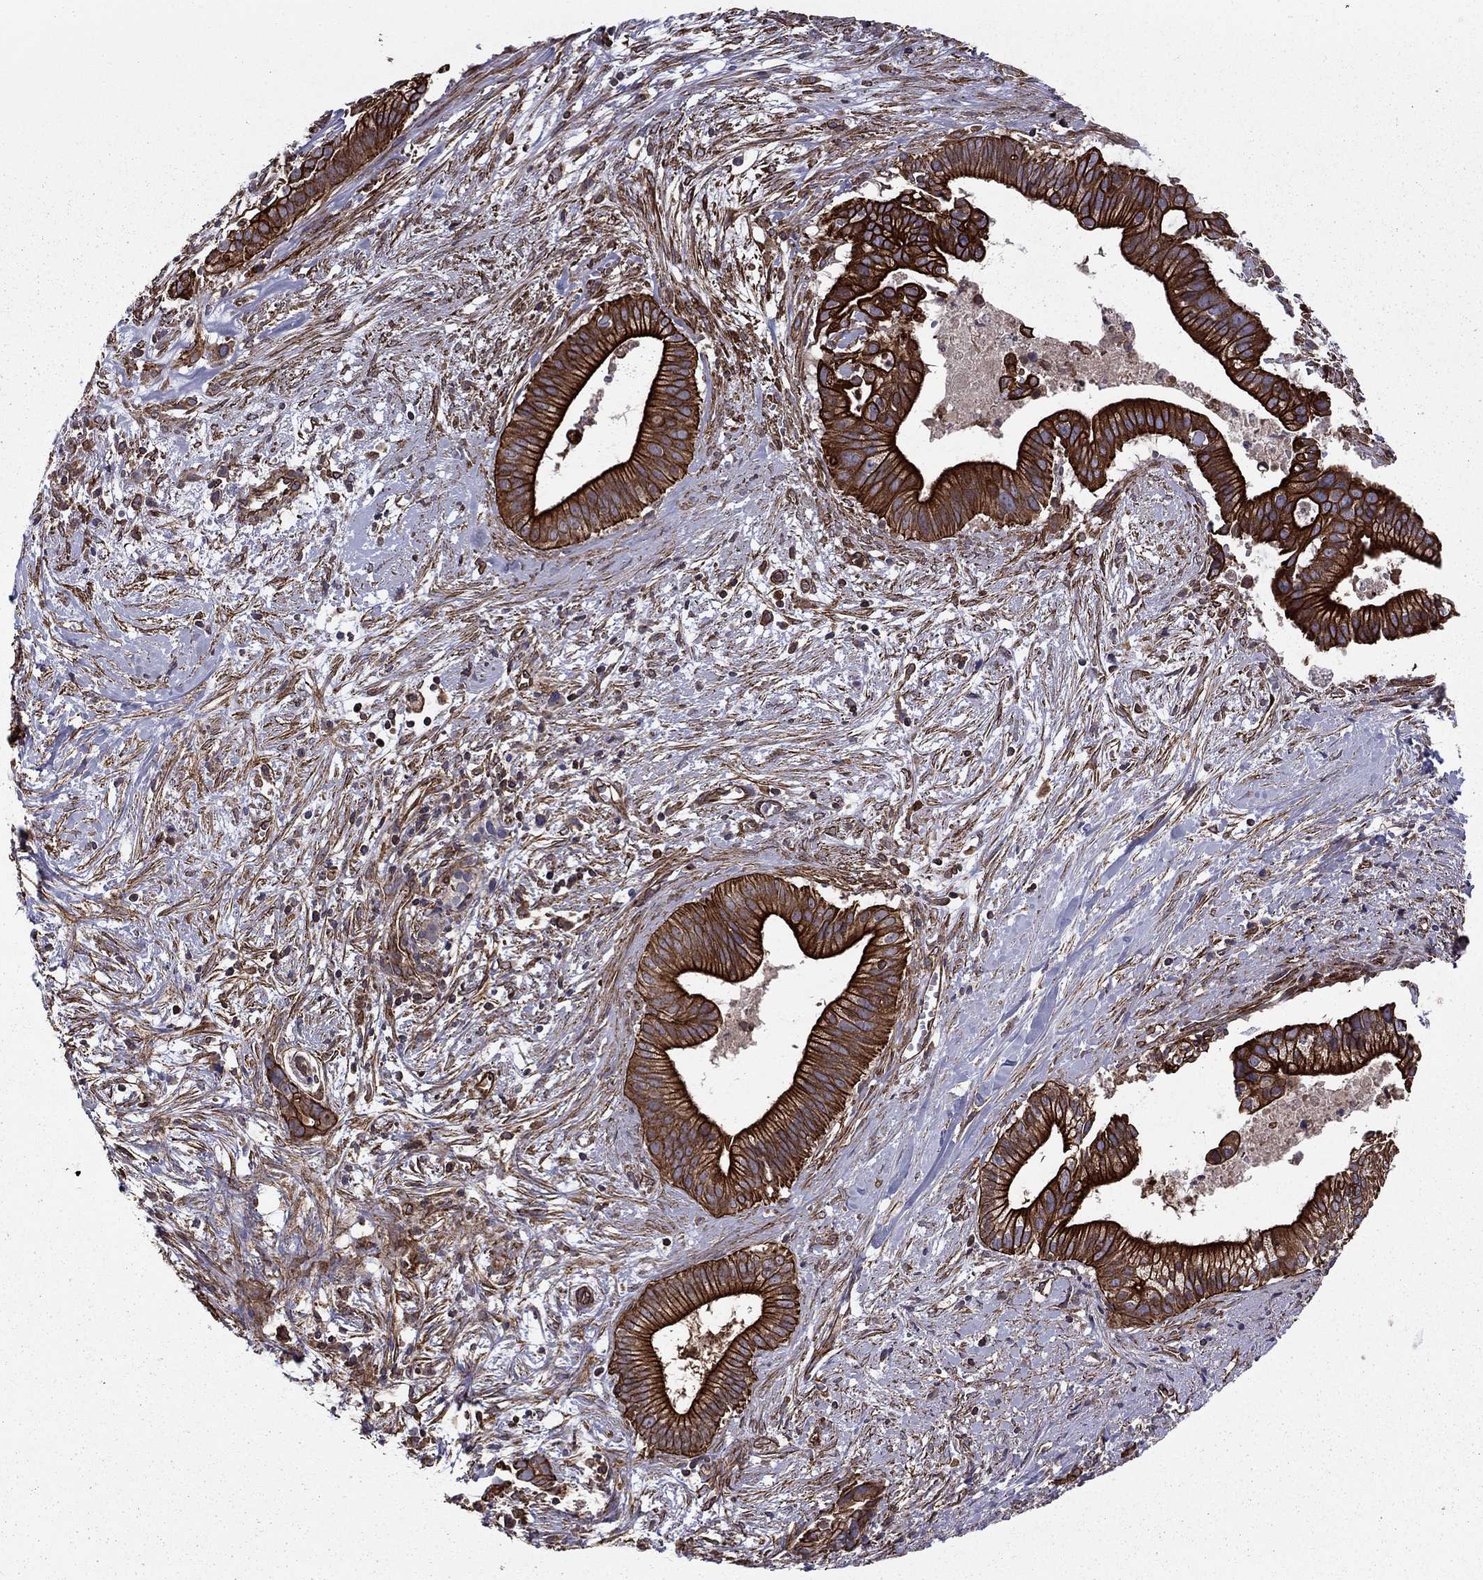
{"staining": {"intensity": "strong", "quantity": ">75%", "location": "cytoplasmic/membranous"}, "tissue": "pancreatic cancer", "cell_type": "Tumor cells", "image_type": "cancer", "snomed": [{"axis": "morphology", "description": "Adenocarcinoma, NOS"}, {"axis": "topography", "description": "Pancreas"}], "caption": "Immunohistochemical staining of human adenocarcinoma (pancreatic) shows high levels of strong cytoplasmic/membranous expression in approximately >75% of tumor cells.", "gene": "SHMT1", "patient": {"sex": "male", "age": 61}}